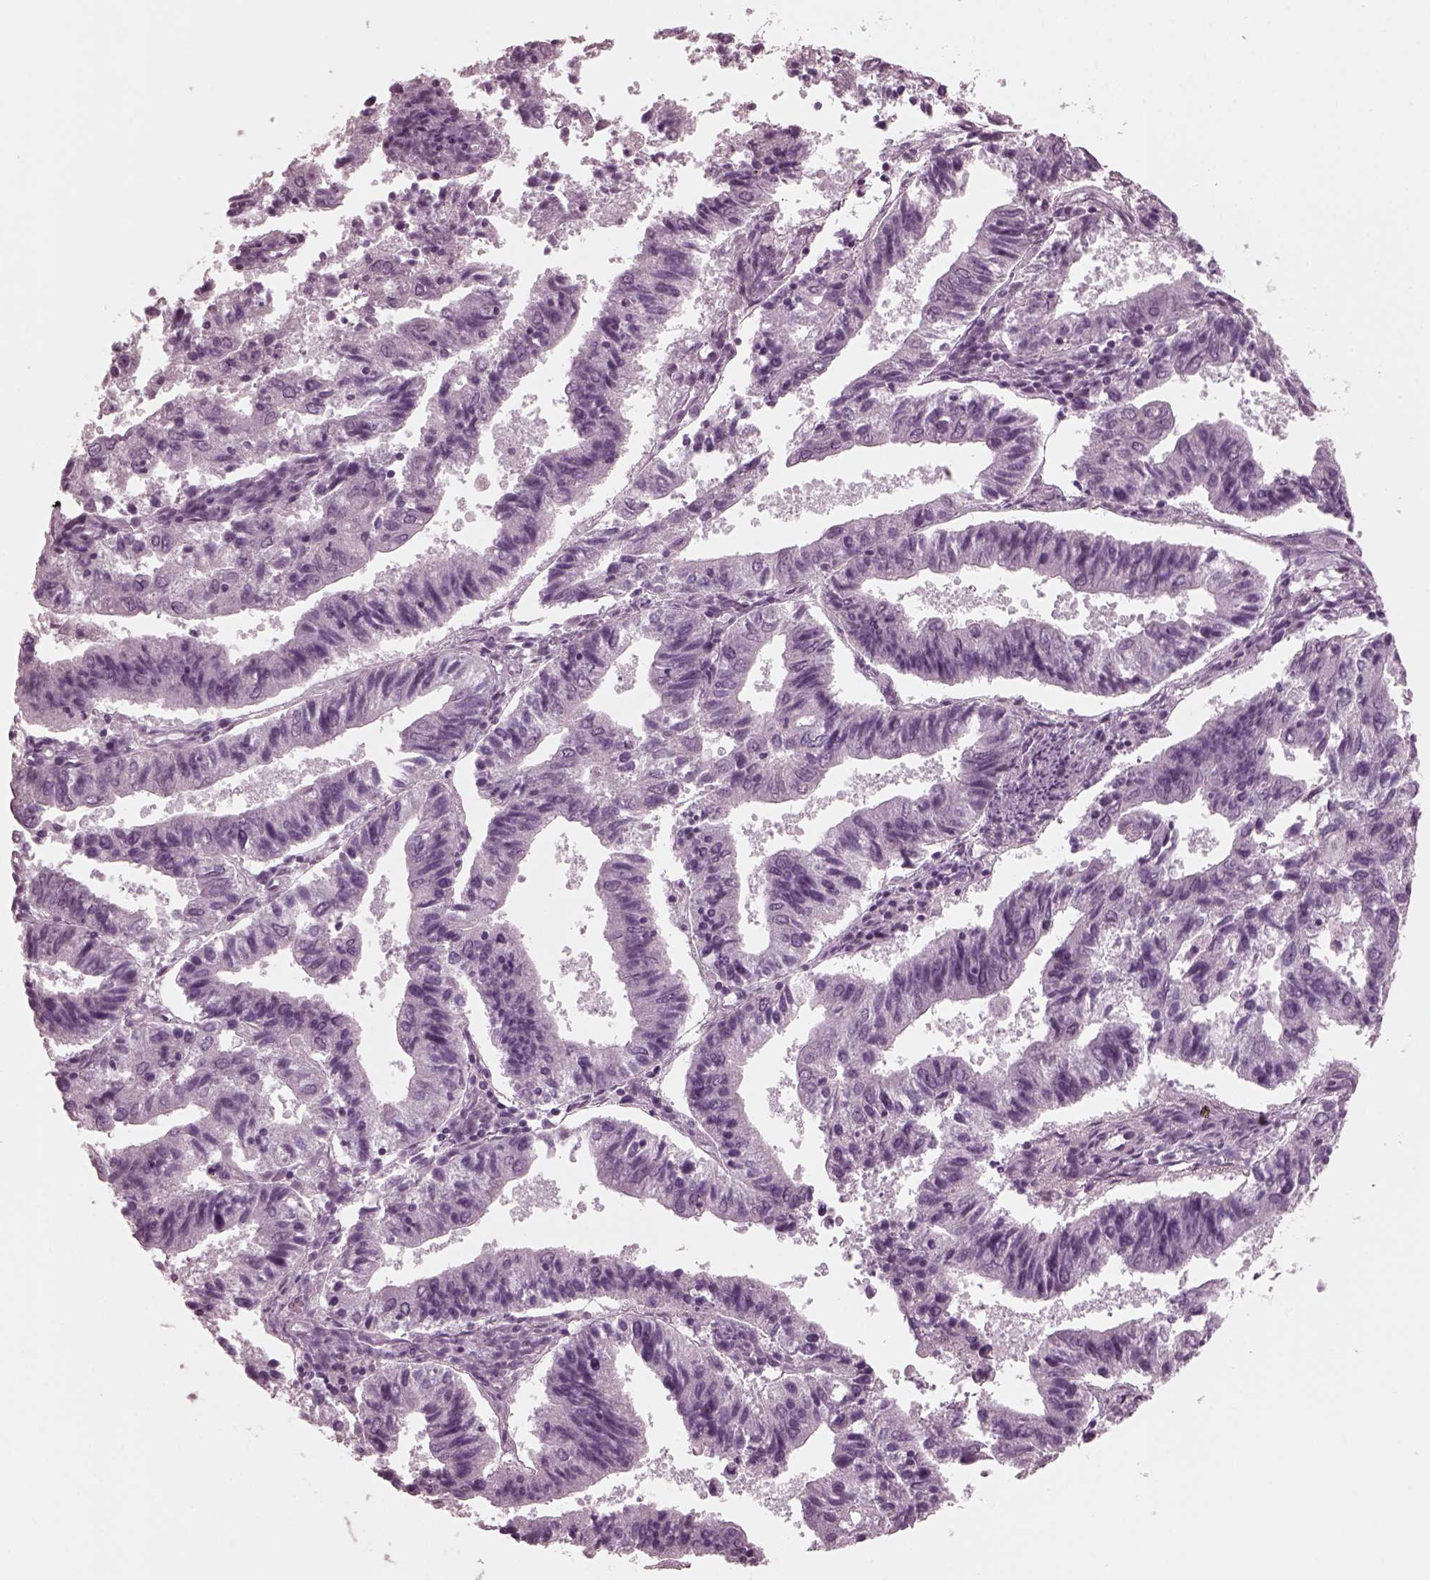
{"staining": {"intensity": "negative", "quantity": "none", "location": "none"}, "tissue": "endometrial cancer", "cell_type": "Tumor cells", "image_type": "cancer", "snomed": [{"axis": "morphology", "description": "Adenocarcinoma, NOS"}, {"axis": "topography", "description": "Endometrium"}], "caption": "DAB immunohistochemical staining of human endometrial adenocarcinoma exhibits no significant staining in tumor cells.", "gene": "GRM6", "patient": {"sex": "female", "age": 82}}